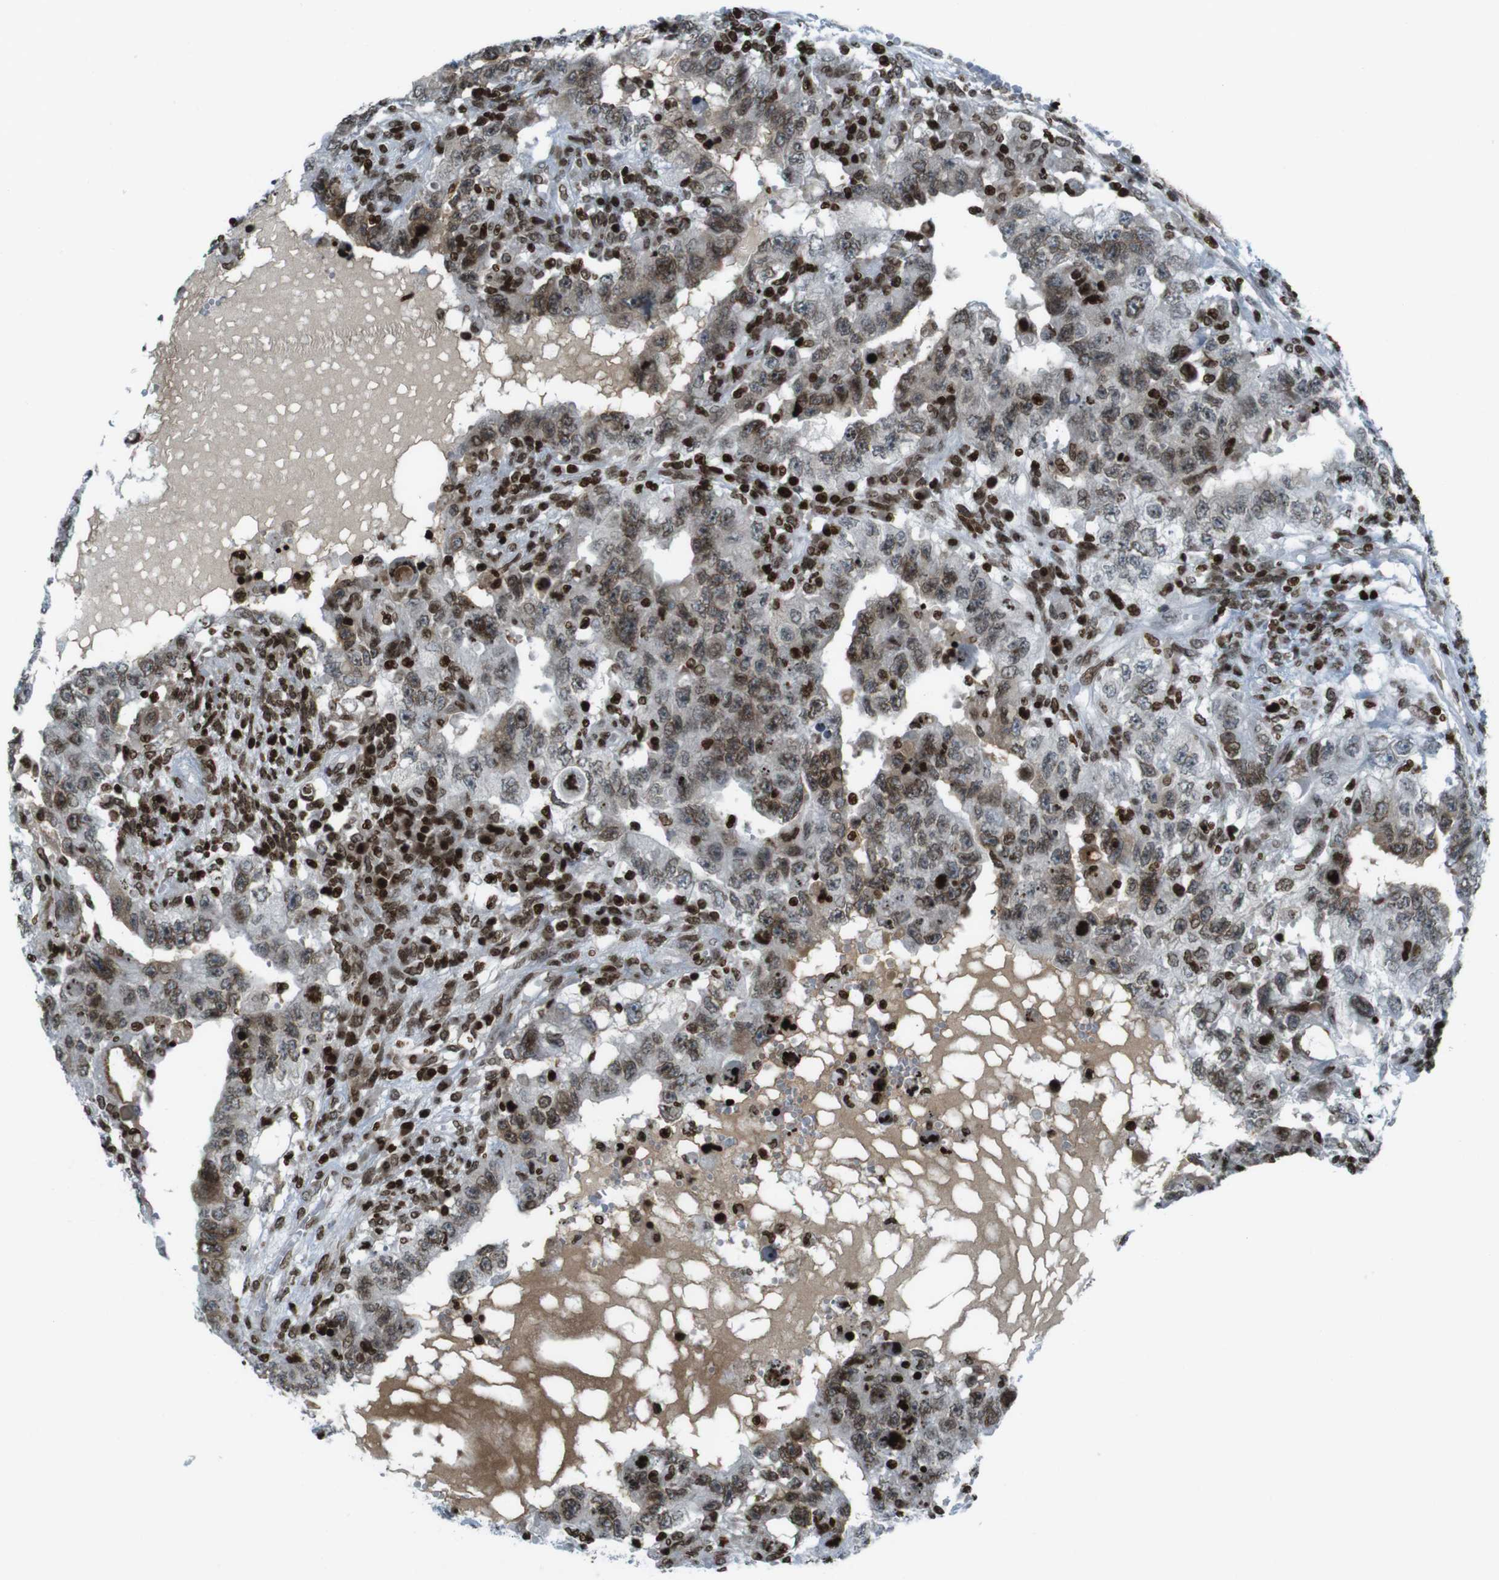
{"staining": {"intensity": "moderate", "quantity": "25%-75%", "location": "nuclear"}, "tissue": "testis cancer", "cell_type": "Tumor cells", "image_type": "cancer", "snomed": [{"axis": "morphology", "description": "Carcinoma, Embryonal, NOS"}, {"axis": "topography", "description": "Testis"}], "caption": "DAB (3,3'-diaminobenzidine) immunohistochemical staining of human testis cancer shows moderate nuclear protein positivity in approximately 25%-75% of tumor cells. (IHC, brightfield microscopy, high magnification).", "gene": "H2AC8", "patient": {"sex": "male", "age": 26}}